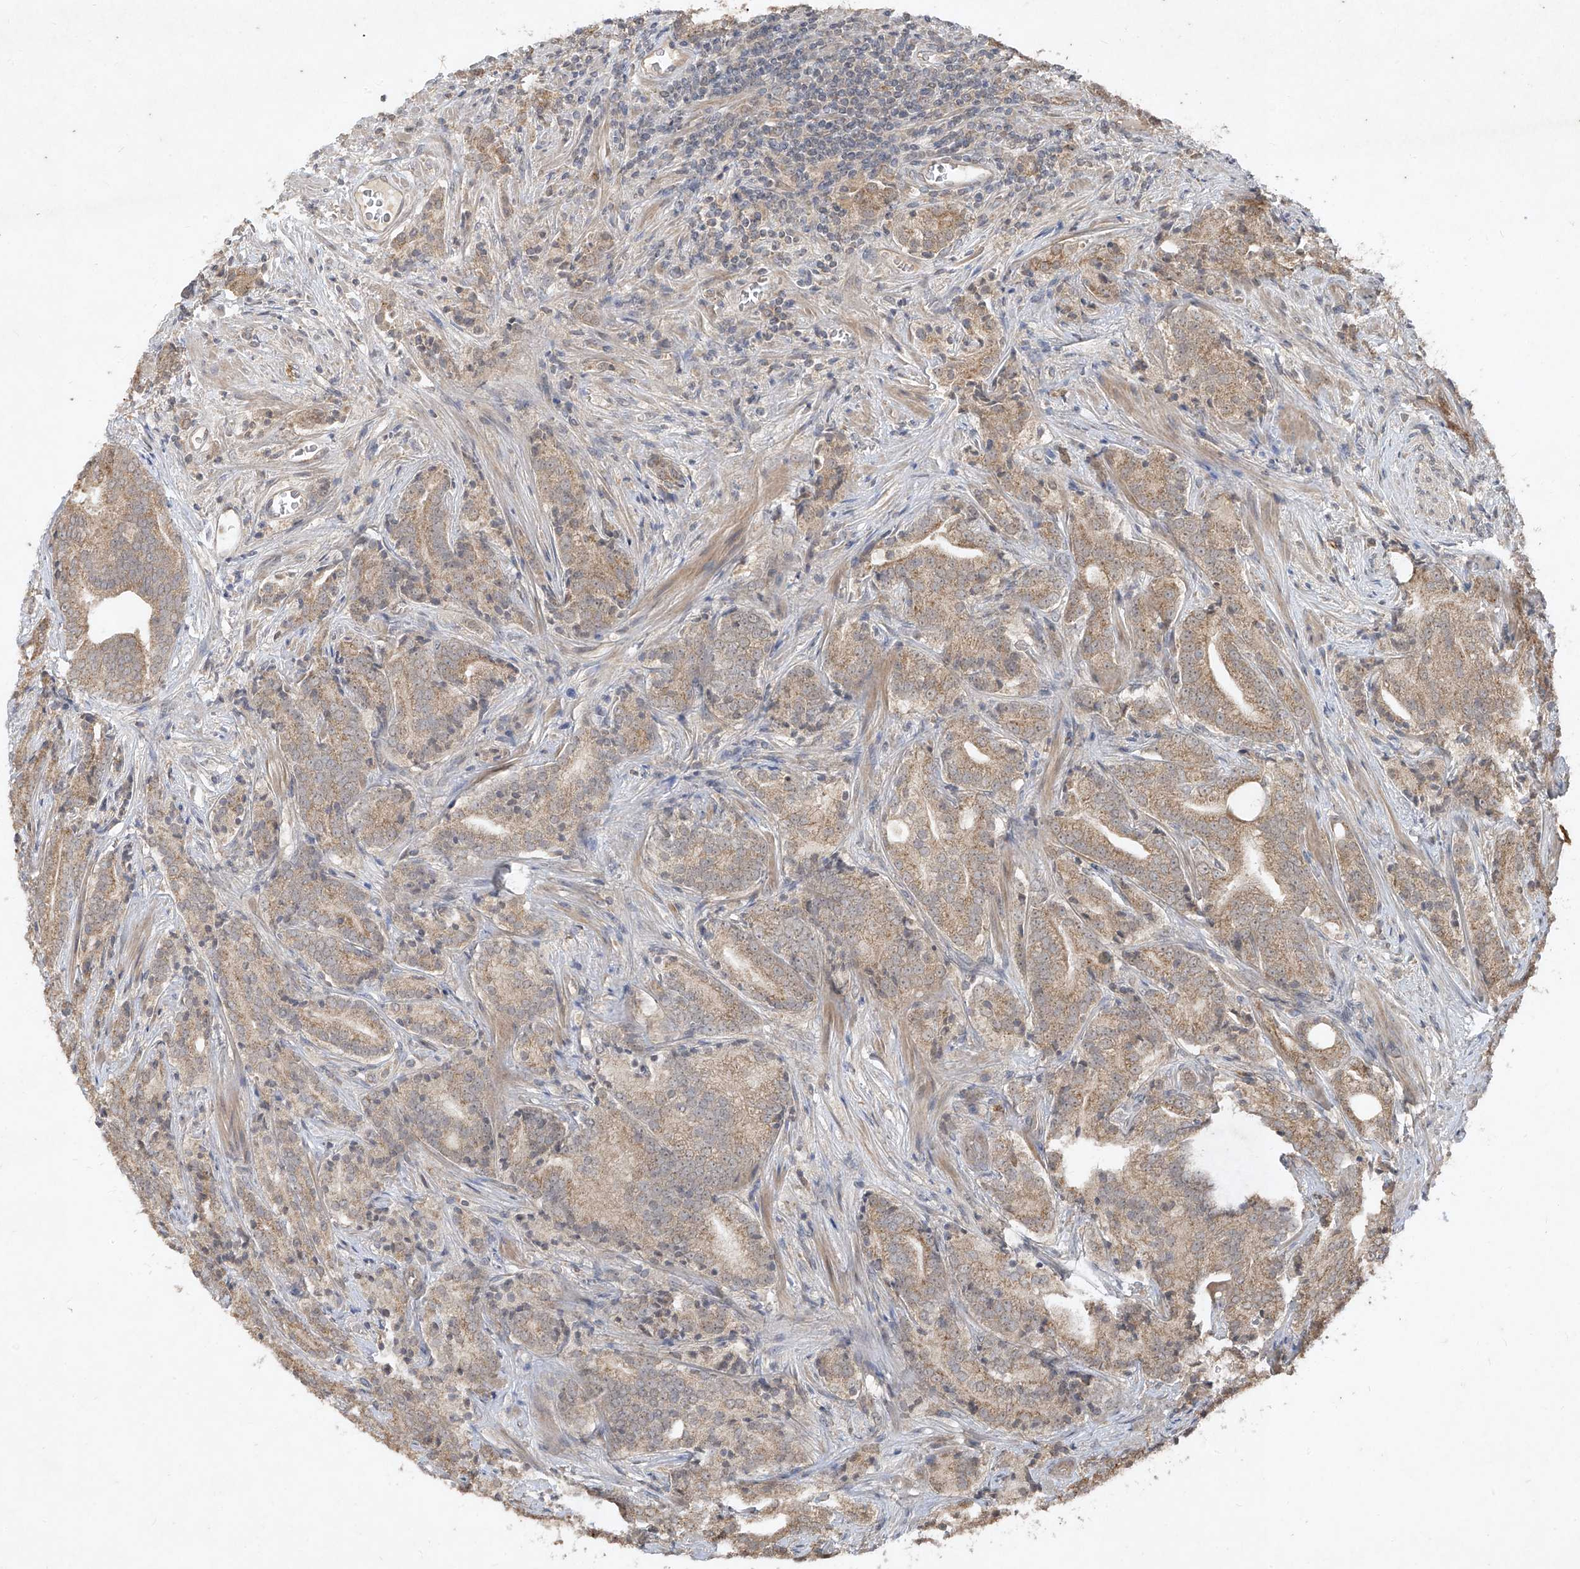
{"staining": {"intensity": "weak", "quantity": ">75%", "location": "cytoplasmic/membranous"}, "tissue": "prostate cancer", "cell_type": "Tumor cells", "image_type": "cancer", "snomed": [{"axis": "morphology", "description": "Adenocarcinoma, High grade"}, {"axis": "topography", "description": "Prostate"}], "caption": "Immunohistochemical staining of human high-grade adenocarcinoma (prostate) demonstrates low levels of weak cytoplasmic/membranous protein expression in about >75% of tumor cells.", "gene": "ABCD3", "patient": {"sex": "male", "age": 57}}